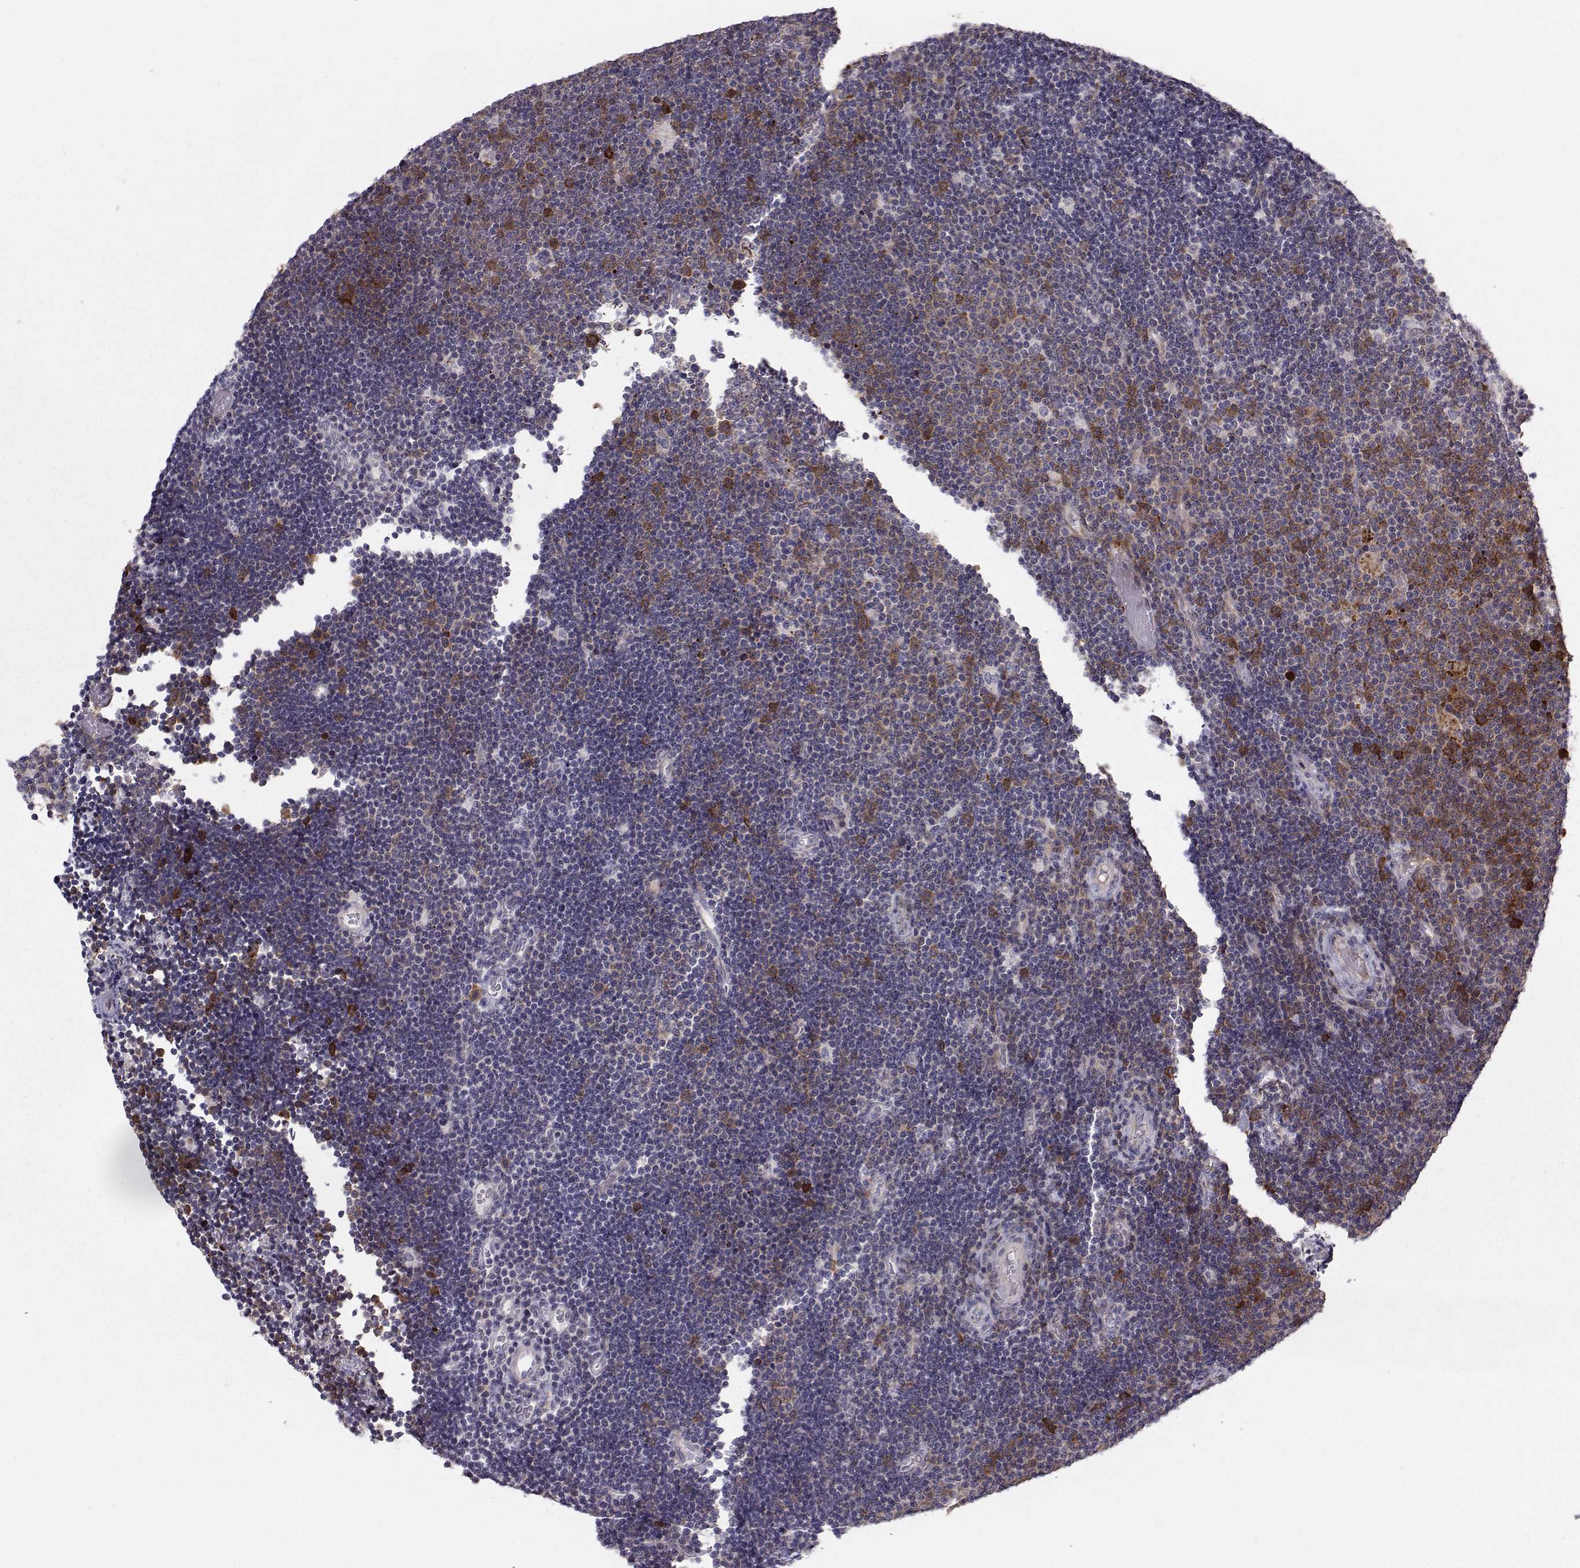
{"staining": {"intensity": "negative", "quantity": "none", "location": "none"}, "tissue": "lymphoma", "cell_type": "Tumor cells", "image_type": "cancer", "snomed": [{"axis": "morphology", "description": "Malignant lymphoma, non-Hodgkin's type, Low grade"}, {"axis": "topography", "description": "Brain"}], "caption": "Tumor cells are negative for protein expression in human low-grade malignant lymphoma, non-Hodgkin's type. (DAB (3,3'-diaminobenzidine) immunohistochemistry (IHC) with hematoxylin counter stain).", "gene": "HSP90AB1", "patient": {"sex": "female", "age": 66}}